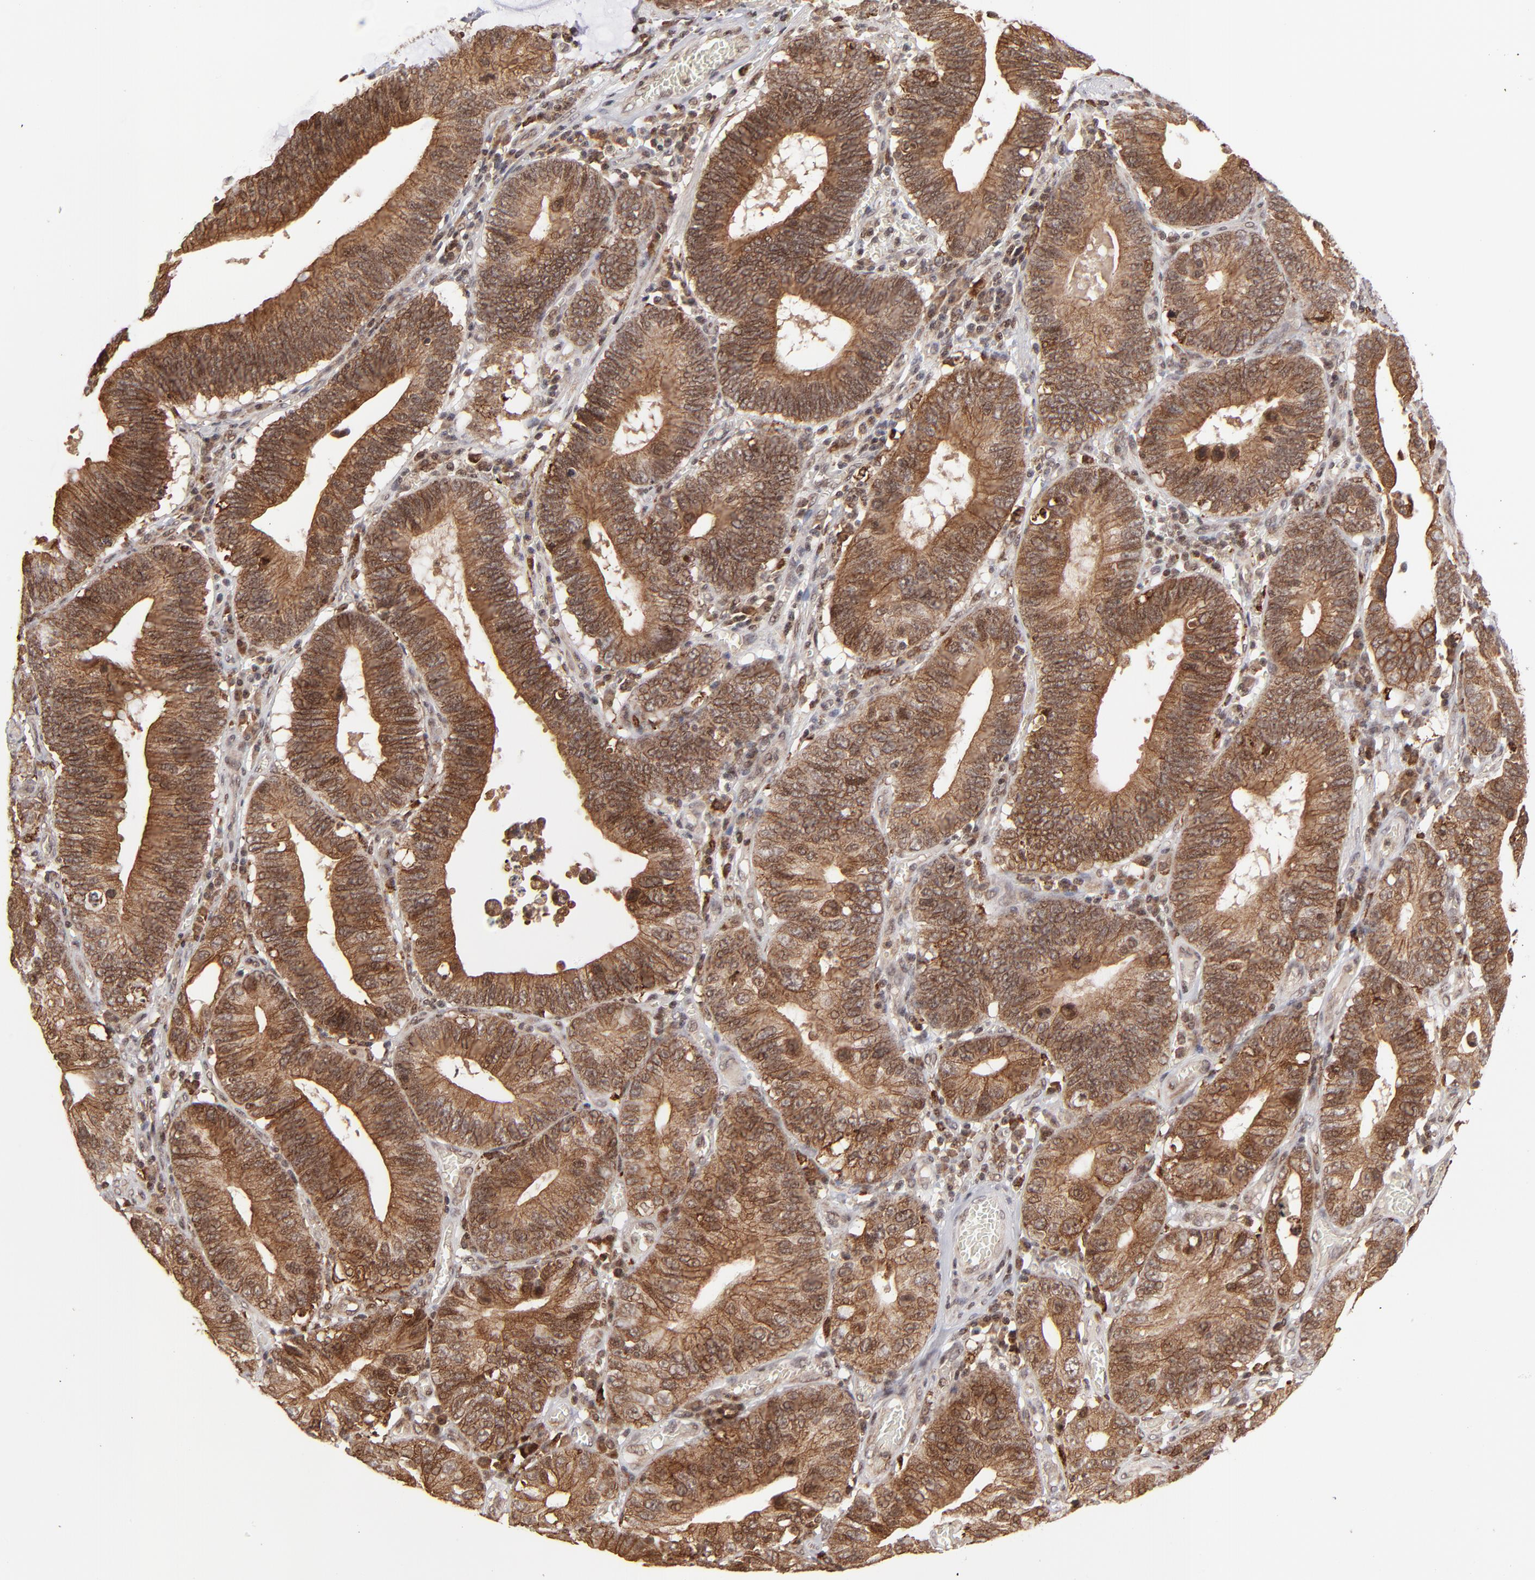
{"staining": {"intensity": "strong", "quantity": ">75%", "location": "cytoplasmic/membranous,nuclear"}, "tissue": "stomach cancer", "cell_type": "Tumor cells", "image_type": "cancer", "snomed": [{"axis": "morphology", "description": "Adenocarcinoma, NOS"}, {"axis": "topography", "description": "Stomach"}, {"axis": "topography", "description": "Gastric cardia"}], "caption": "IHC staining of stomach cancer, which exhibits high levels of strong cytoplasmic/membranous and nuclear staining in about >75% of tumor cells indicating strong cytoplasmic/membranous and nuclear protein staining. The staining was performed using DAB (3,3'-diaminobenzidine) (brown) for protein detection and nuclei were counterstained in hematoxylin (blue).", "gene": "RGS6", "patient": {"sex": "male", "age": 59}}